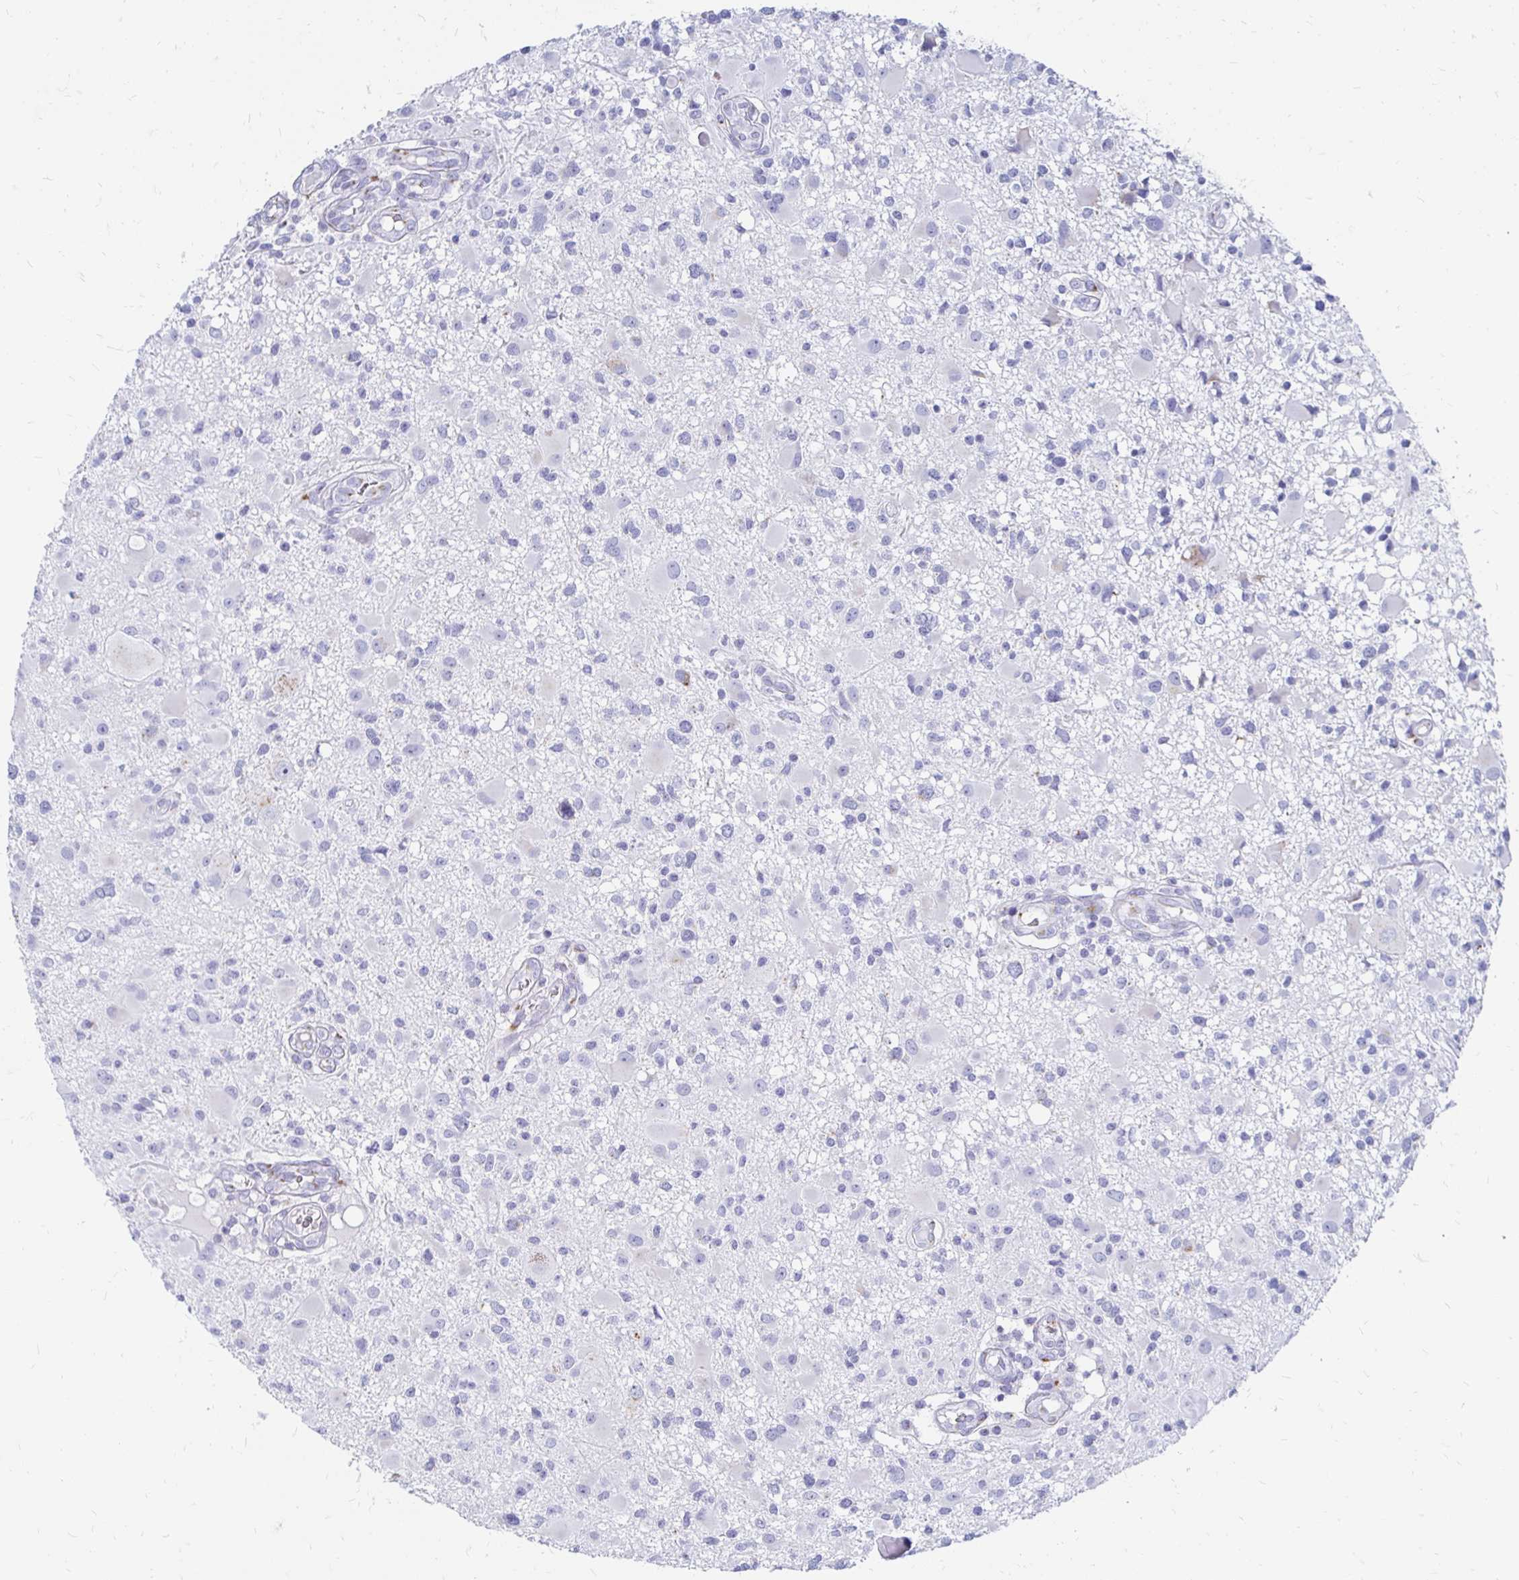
{"staining": {"intensity": "negative", "quantity": "none", "location": "none"}, "tissue": "glioma", "cell_type": "Tumor cells", "image_type": "cancer", "snomed": [{"axis": "morphology", "description": "Glioma, malignant, High grade"}, {"axis": "topography", "description": "Brain"}], "caption": "High power microscopy photomicrograph of an IHC photomicrograph of malignant glioma (high-grade), revealing no significant expression in tumor cells. (Immunohistochemistry (ihc), brightfield microscopy, high magnification).", "gene": "PAGE4", "patient": {"sex": "male", "age": 54}}